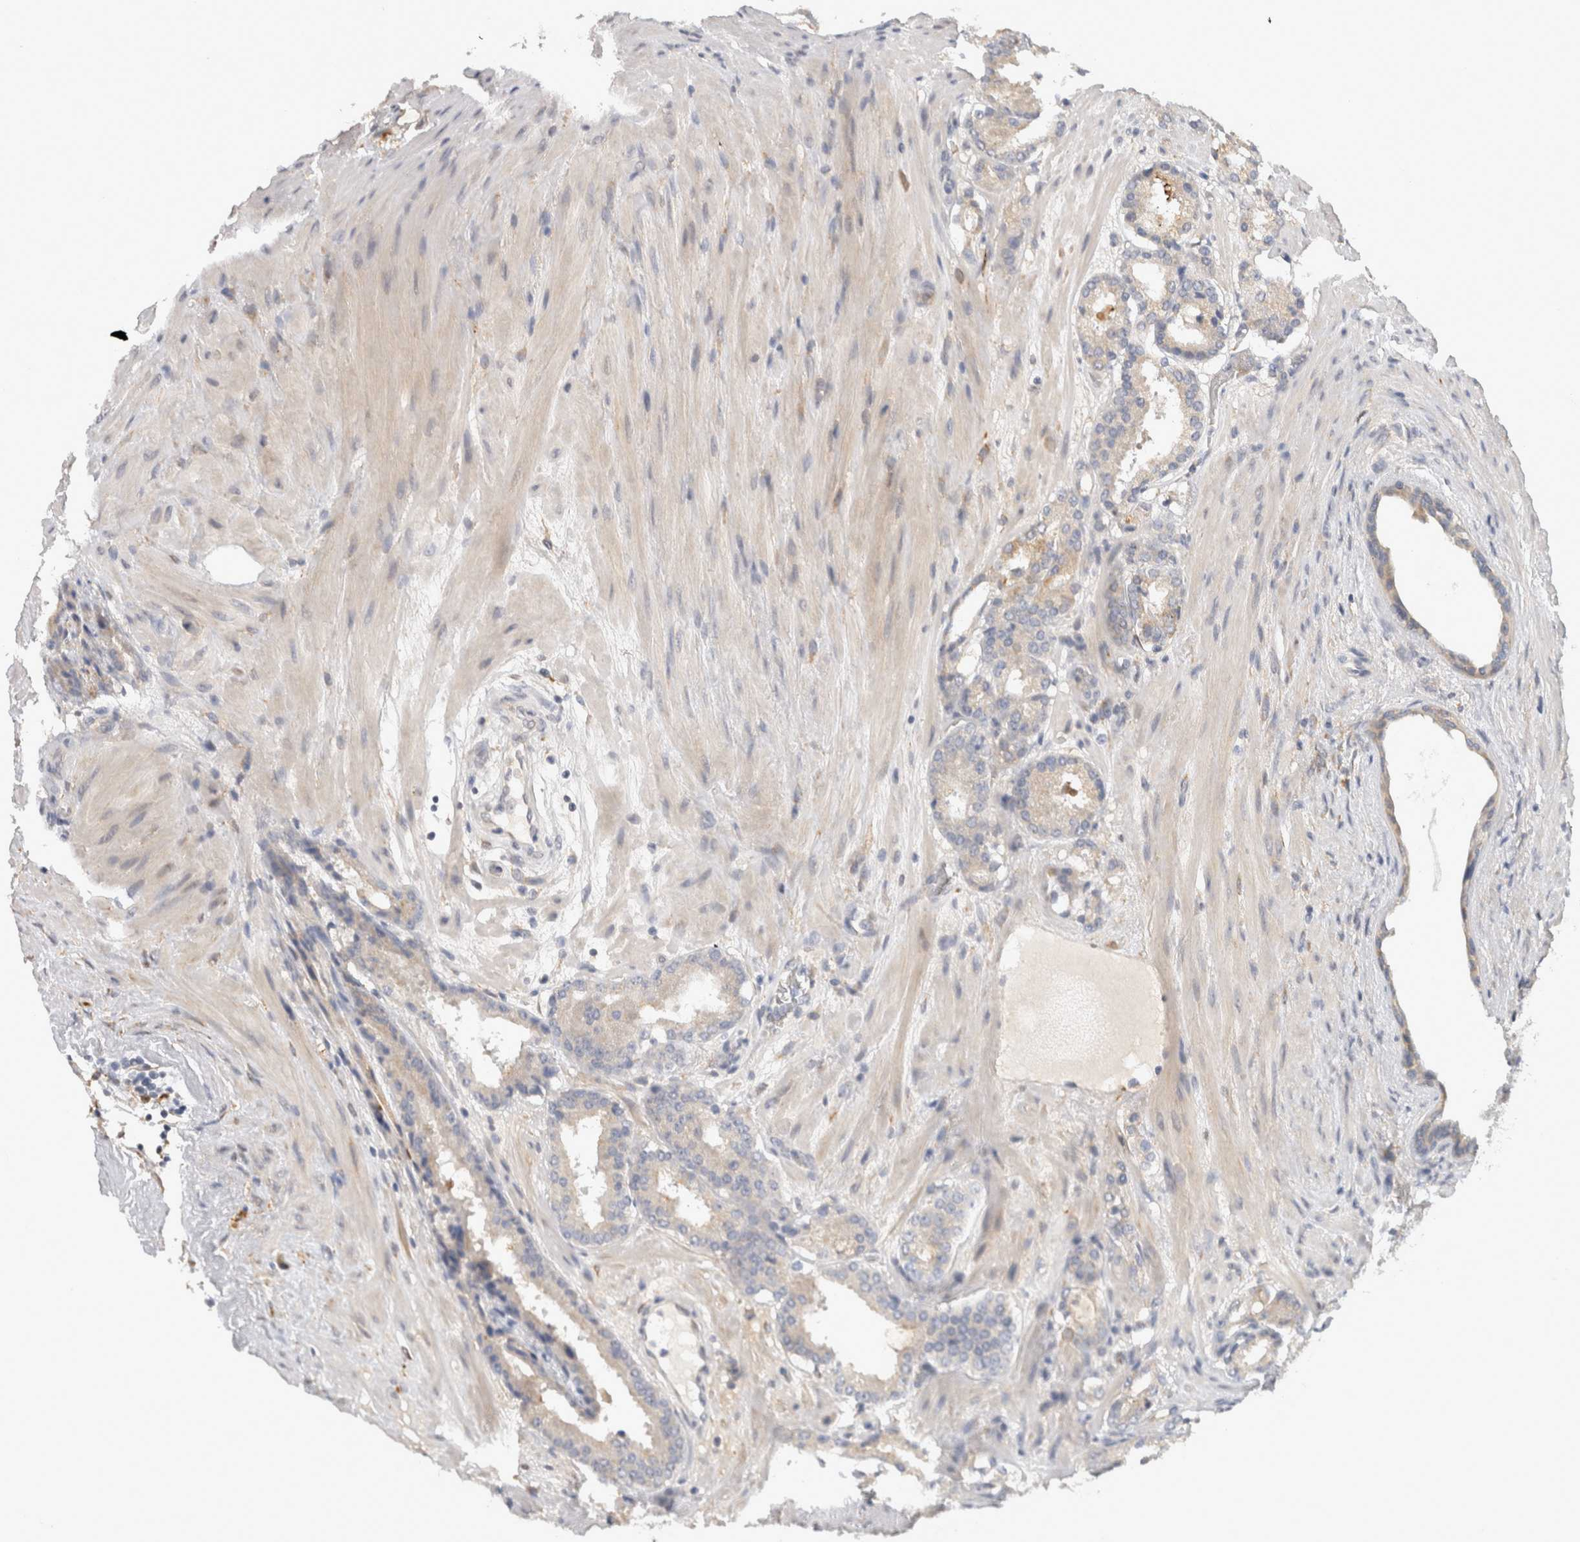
{"staining": {"intensity": "moderate", "quantity": "<25%", "location": "cytoplasmic/membranous"}, "tissue": "prostate cancer", "cell_type": "Tumor cells", "image_type": "cancer", "snomed": [{"axis": "morphology", "description": "Adenocarcinoma, Low grade"}, {"axis": "topography", "description": "Prostate"}], "caption": "A histopathology image showing moderate cytoplasmic/membranous positivity in about <25% of tumor cells in prostate adenocarcinoma (low-grade), as visualized by brown immunohistochemical staining.", "gene": "APOL2", "patient": {"sex": "male", "age": 69}}